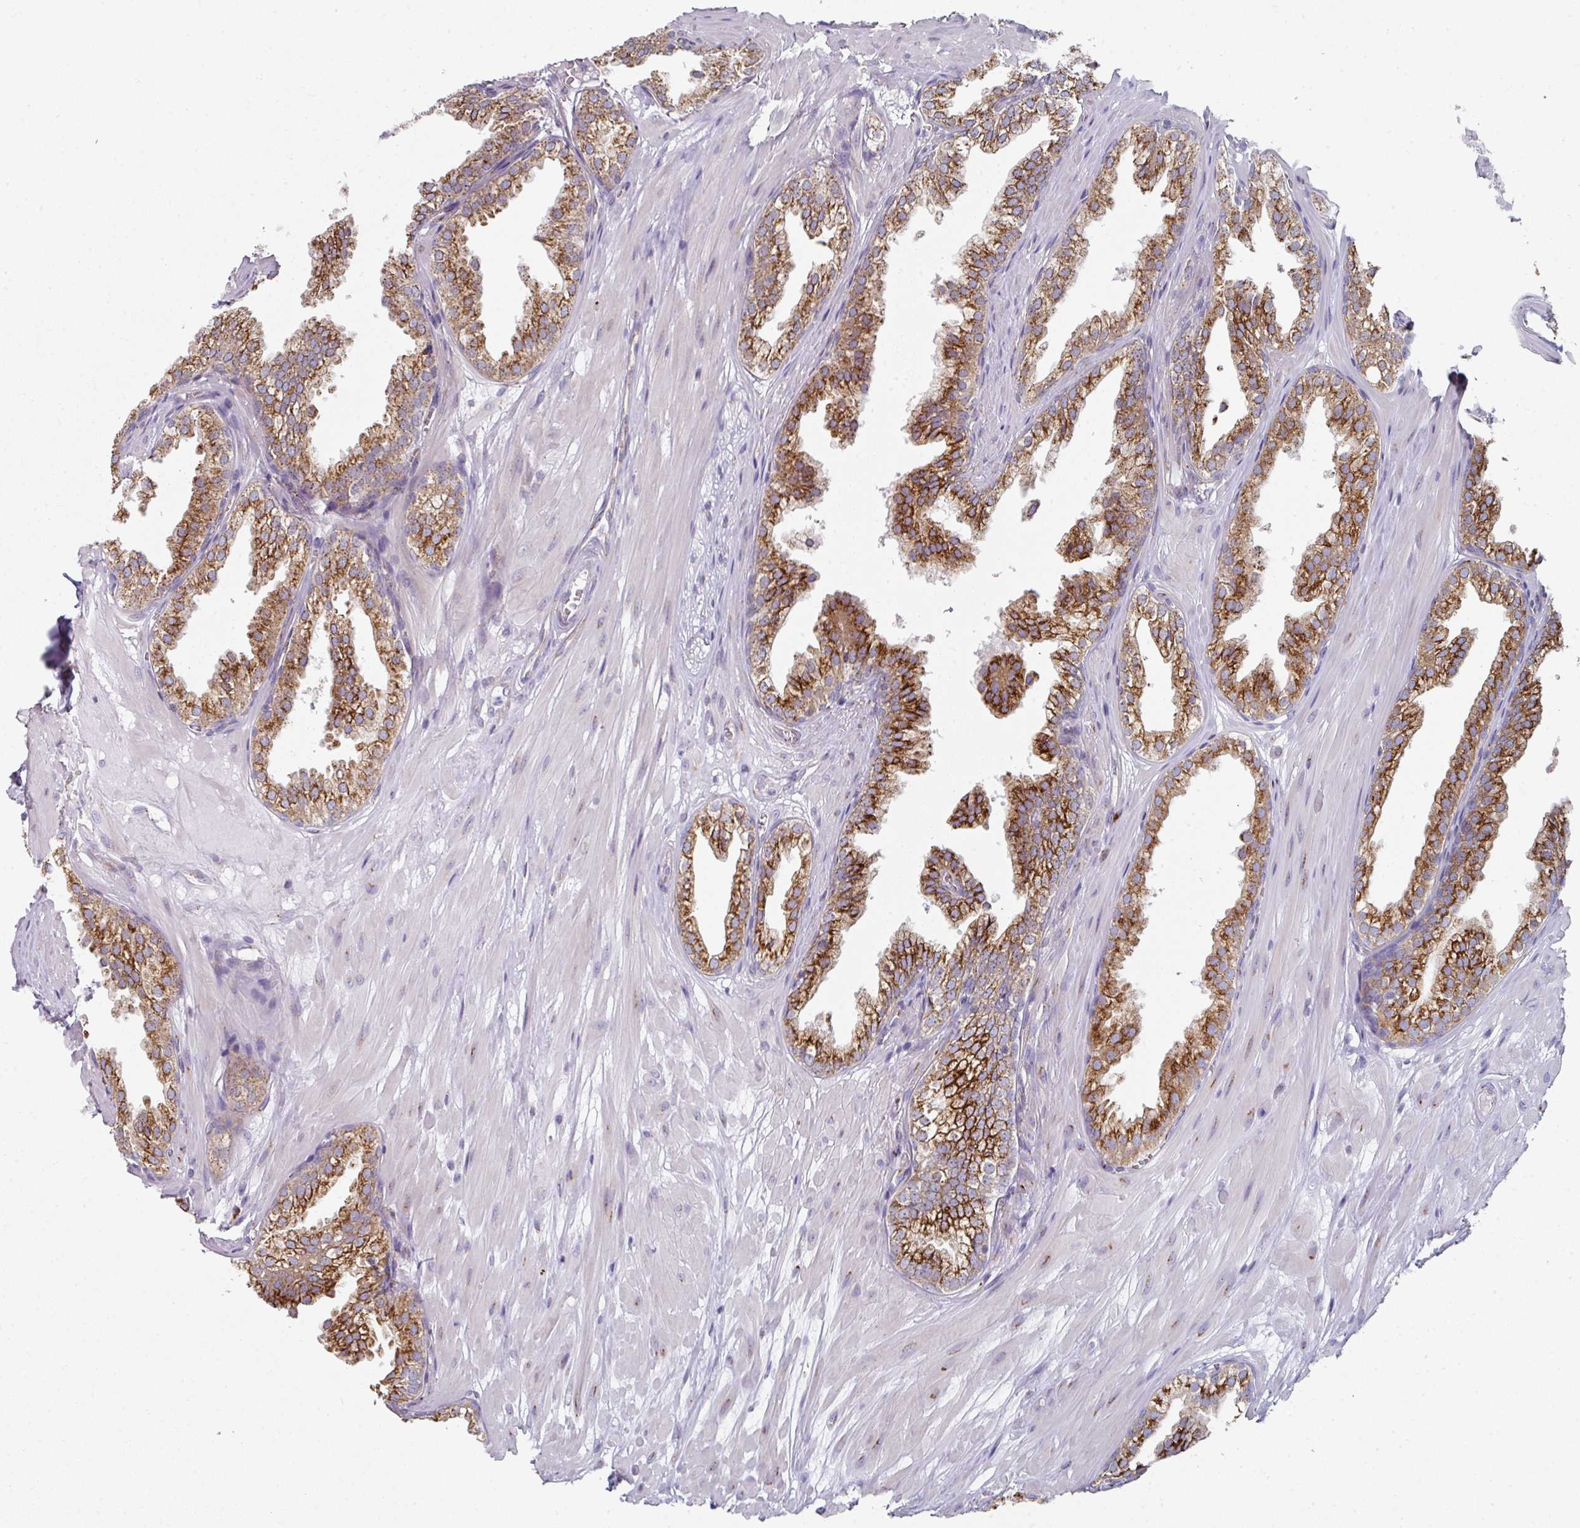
{"staining": {"intensity": "strong", "quantity": ">75%", "location": "cytoplasmic/membranous"}, "tissue": "prostate", "cell_type": "Glandular cells", "image_type": "normal", "snomed": [{"axis": "morphology", "description": "Normal tissue, NOS"}, {"axis": "topography", "description": "Prostate"}, {"axis": "topography", "description": "Peripheral nerve tissue"}], "caption": "A histopathology image of human prostate stained for a protein reveals strong cytoplasmic/membranous brown staining in glandular cells. Using DAB (3,3'-diaminobenzidine) (brown) and hematoxylin (blue) stains, captured at high magnification using brightfield microscopy.", "gene": "CCDC85B", "patient": {"sex": "male", "age": 55}}